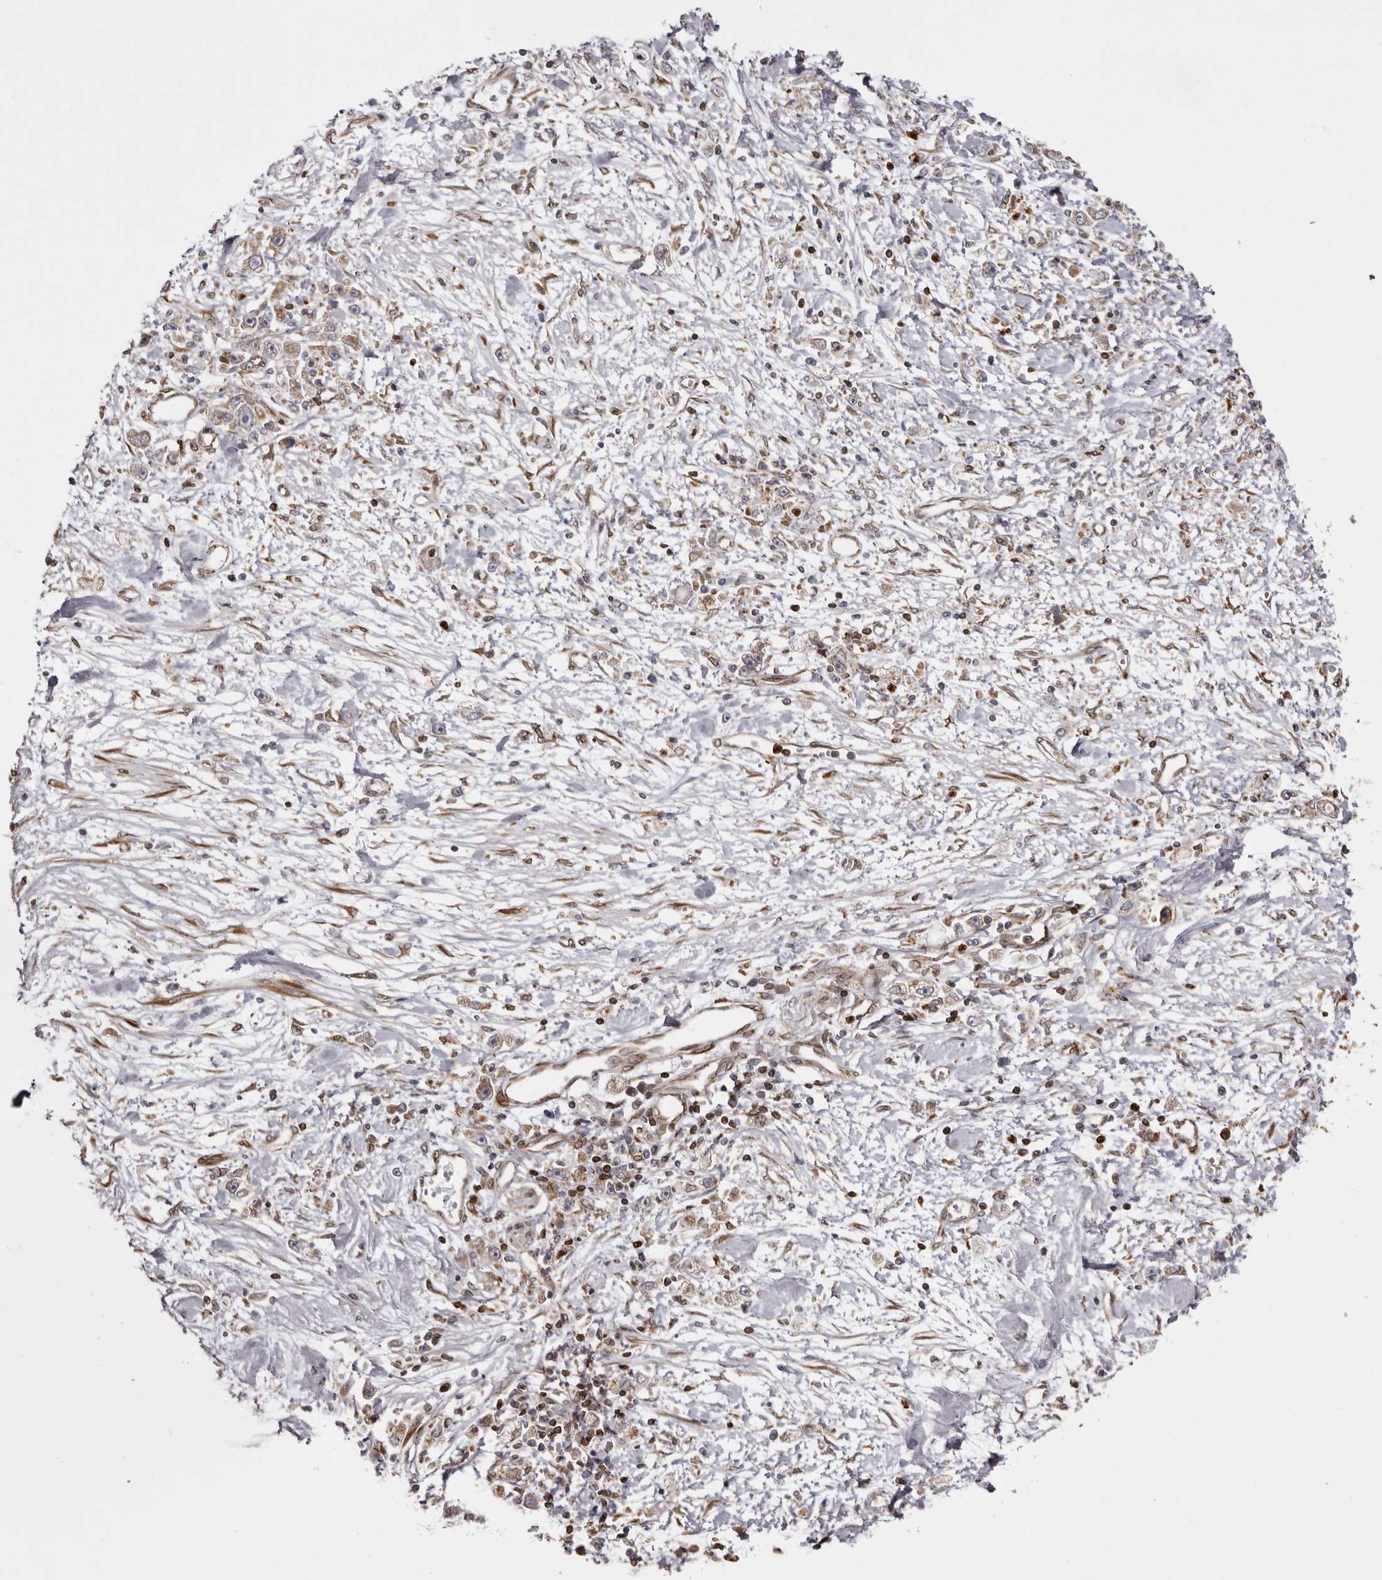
{"staining": {"intensity": "moderate", "quantity": "25%-75%", "location": "cytoplasmic/membranous"}, "tissue": "stomach cancer", "cell_type": "Tumor cells", "image_type": "cancer", "snomed": [{"axis": "morphology", "description": "Adenocarcinoma, NOS"}, {"axis": "topography", "description": "Stomach"}], "caption": "Stomach cancer (adenocarcinoma) stained with immunohistochemistry shows moderate cytoplasmic/membranous expression in about 25%-75% of tumor cells.", "gene": "C4orf3", "patient": {"sex": "female", "age": 59}}